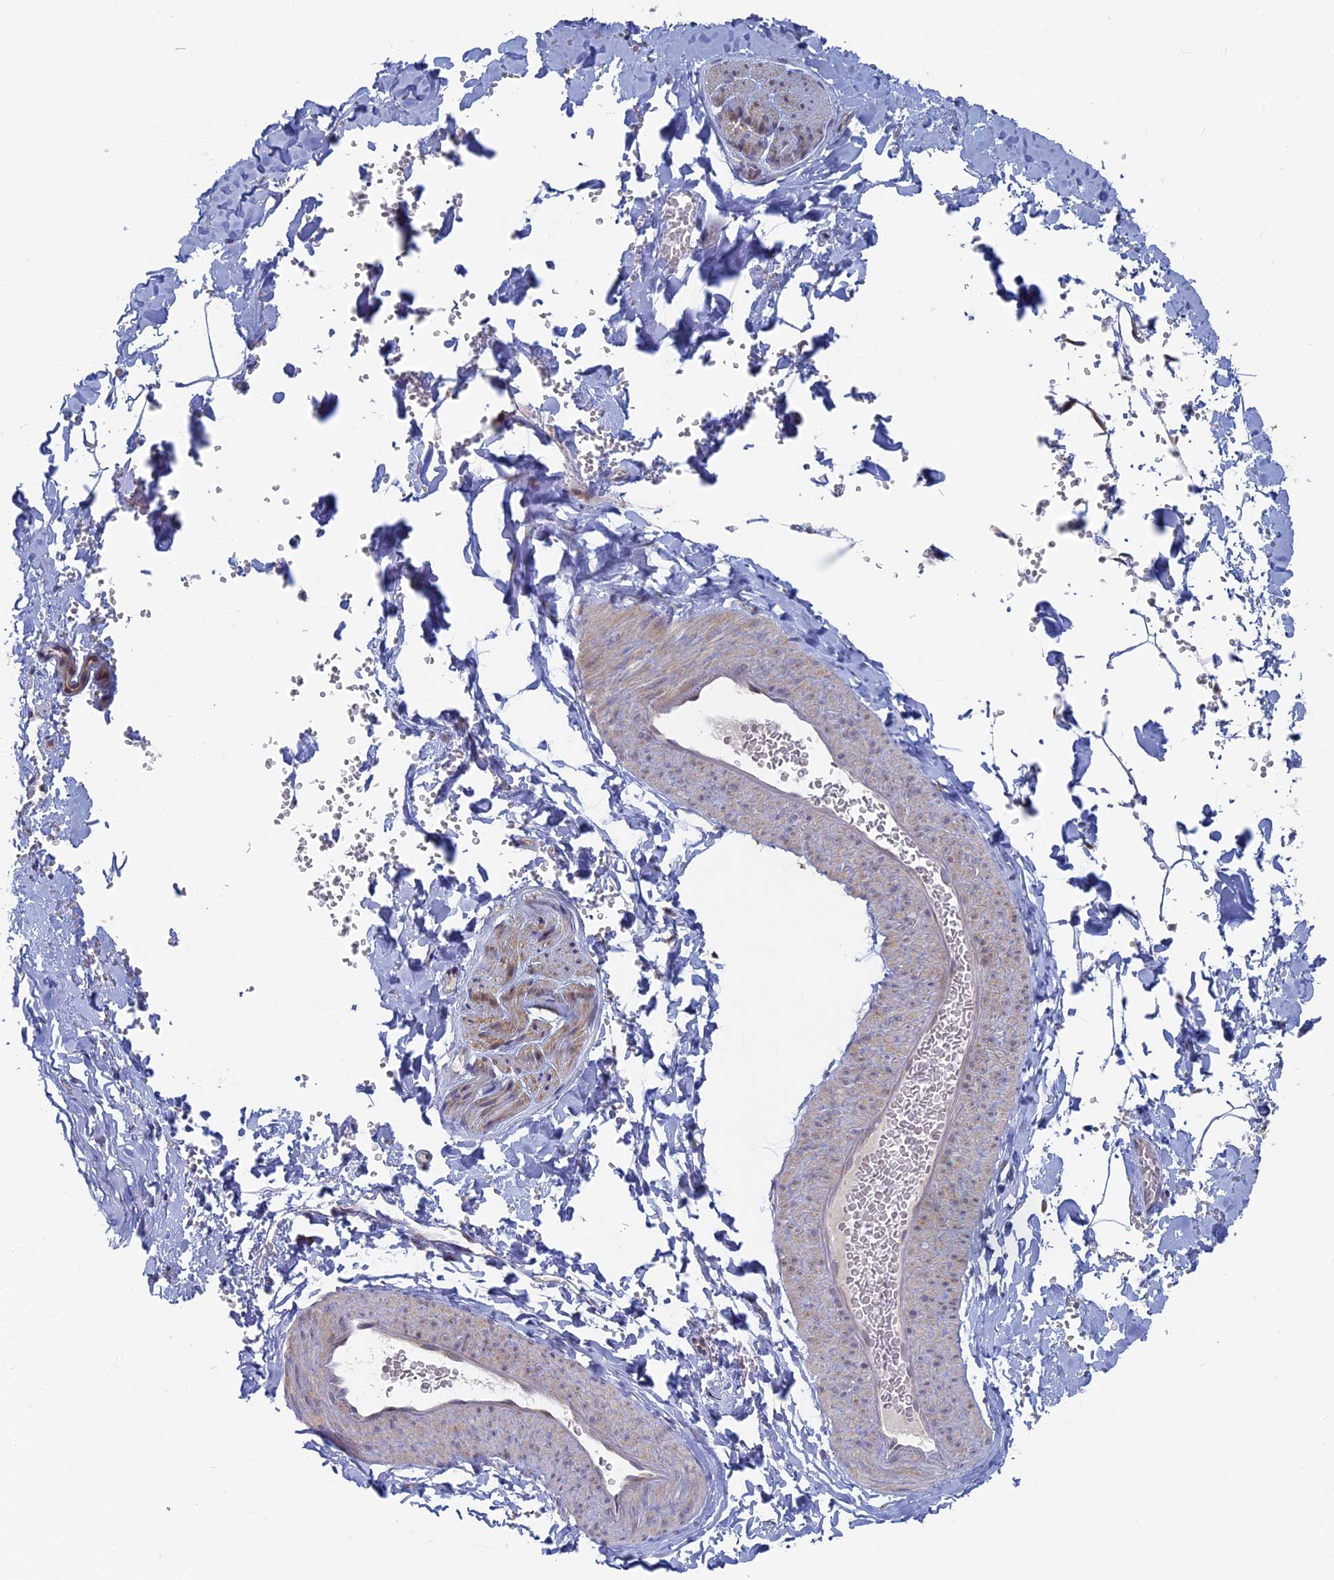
{"staining": {"intensity": "negative", "quantity": "none", "location": "none"}, "tissue": "adipose tissue", "cell_type": "Adipocytes", "image_type": "normal", "snomed": [{"axis": "morphology", "description": "Normal tissue, NOS"}, {"axis": "topography", "description": "Gallbladder"}, {"axis": "topography", "description": "Peripheral nerve tissue"}], "caption": "DAB immunohistochemical staining of benign human adipose tissue demonstrates no significant staining in adipocytes.", "gene": "TBC1D30", "patient": {"sex": "male", "age": 38}}